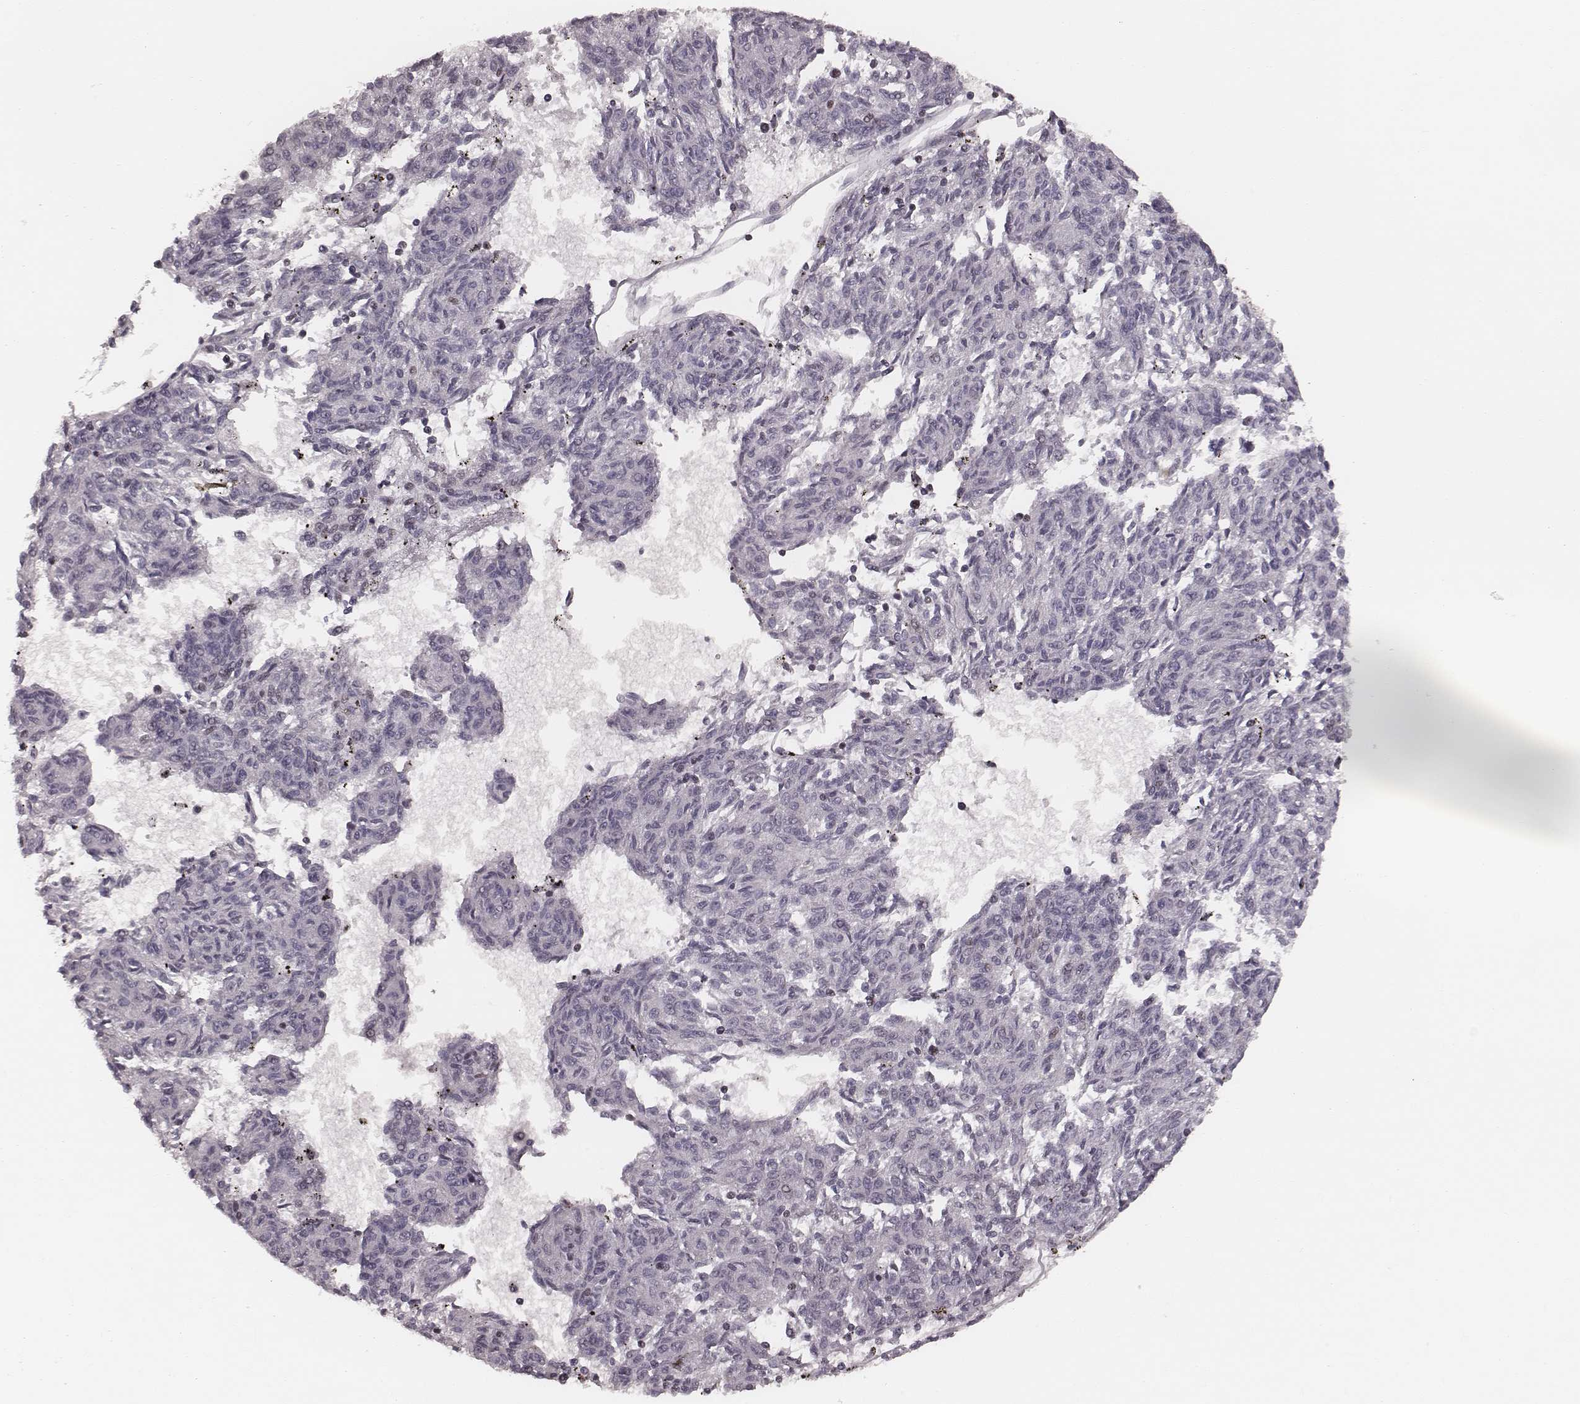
{"staining": {"intensity": "negative", "quantity": "none", "location": "none"}, "tissue": "melanoma", "cell_type": "Tumor cells", "image_type": "cancer", "snomed": [{"axis": "morphology", "description": "Malignant melanoma, NOS"}, {"axis": "topography", "description": "Skin"}], "caption": "Malignant melanoma was stained to show a protein in brown. There is no significant positivity in tumor cells.", "gene": "LUC7L", "patient": {"sex": "female", "age": 72}}